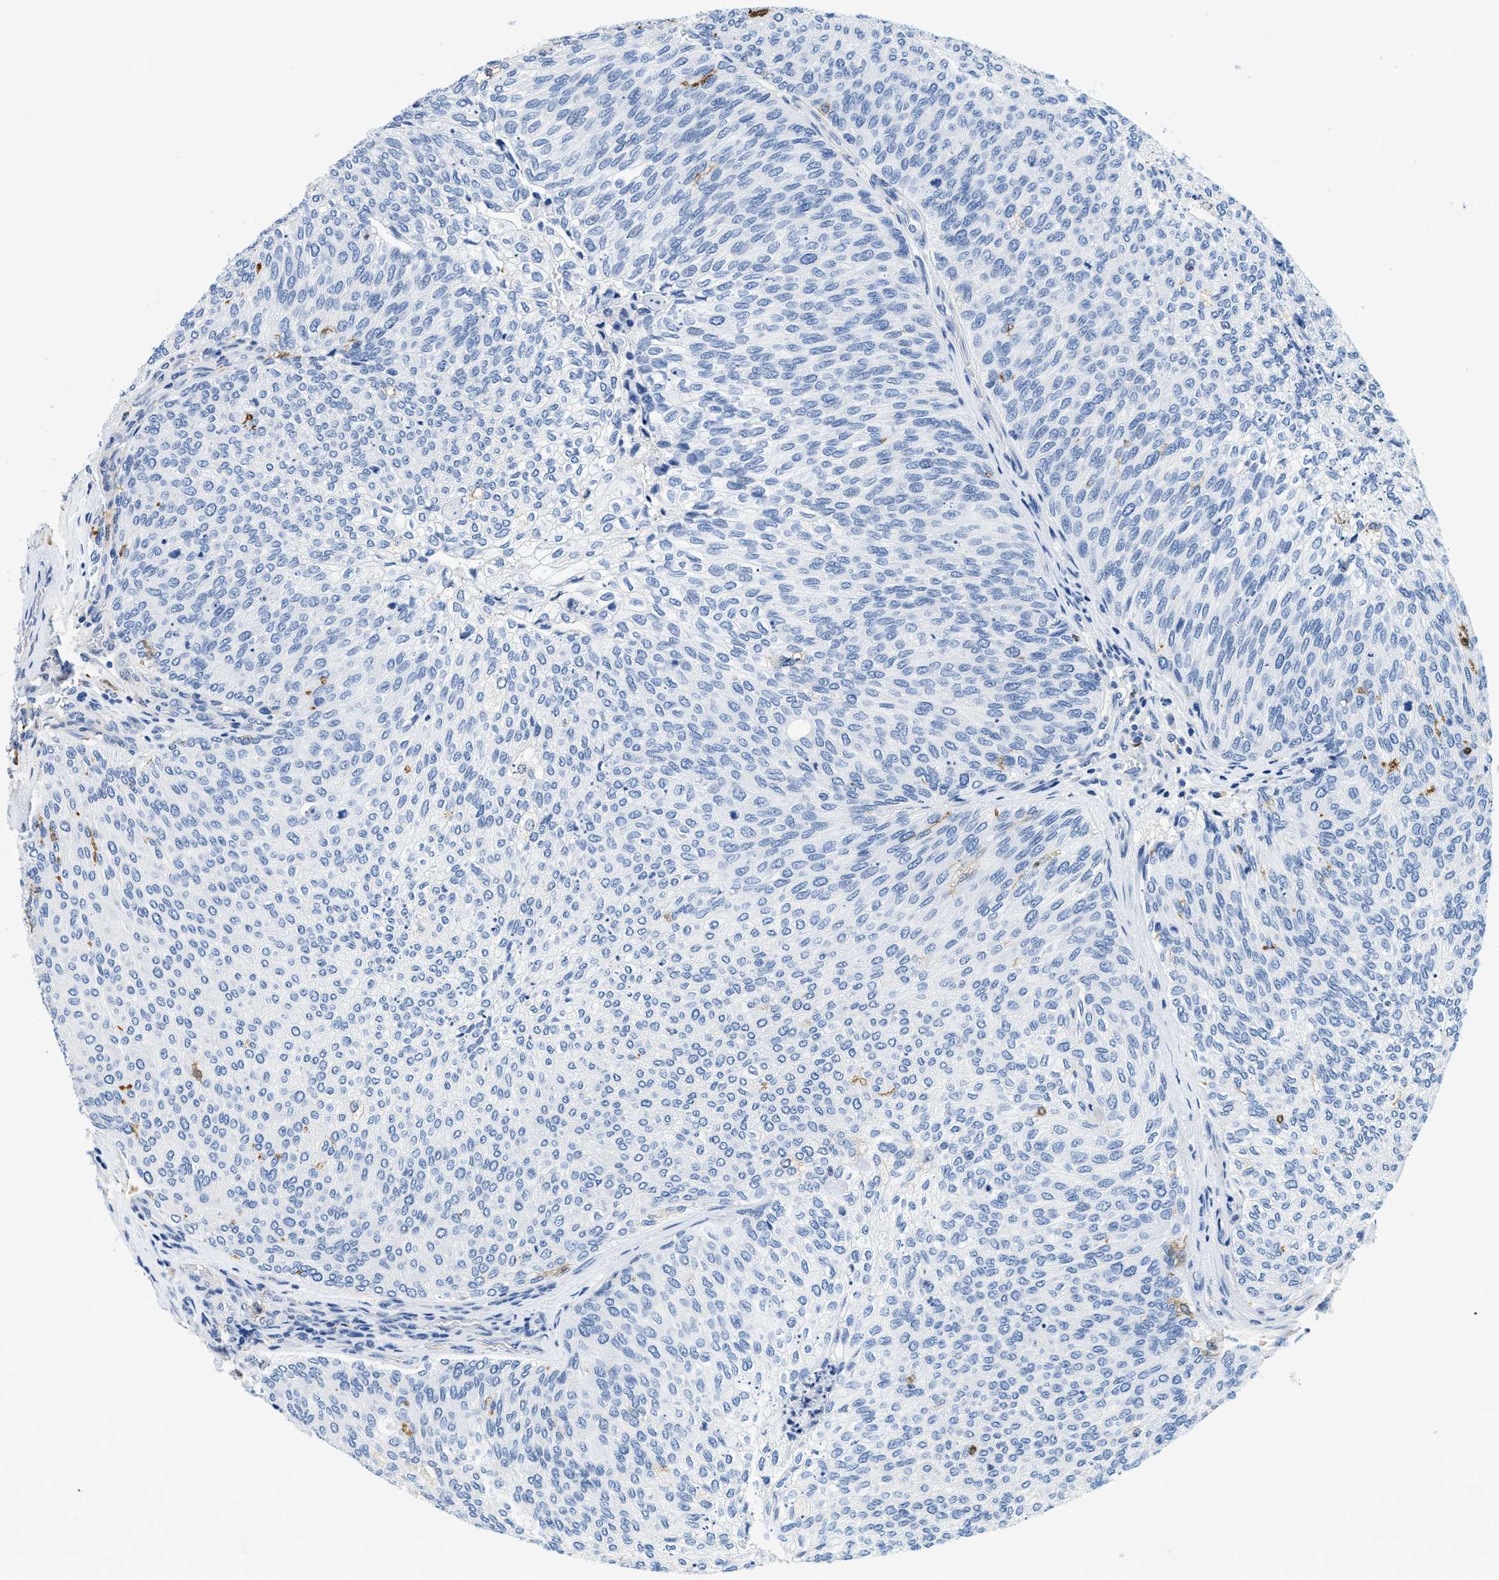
{"staining": {"intensity": "negative", "quantity": "none", "location": "none"}, "tissue": "urothelial cancer", "cell_type": "Tumor cells", "image_type": "cancer", "snomed": [{"axis": "morphology", "description": "Urothelial carcinoma, Low grade"}, {"axis": "topography", "description": "Urinary bladder"}], "caption": "The photomicrograph shows no significant staining in tumor cells of urothelial cancer. (DAB immunohistochemistry (IHC) visualized using brightfield microscopy, high magnification).", "gene": "GSN", "patient": {"sex": "female", "age": 79}}